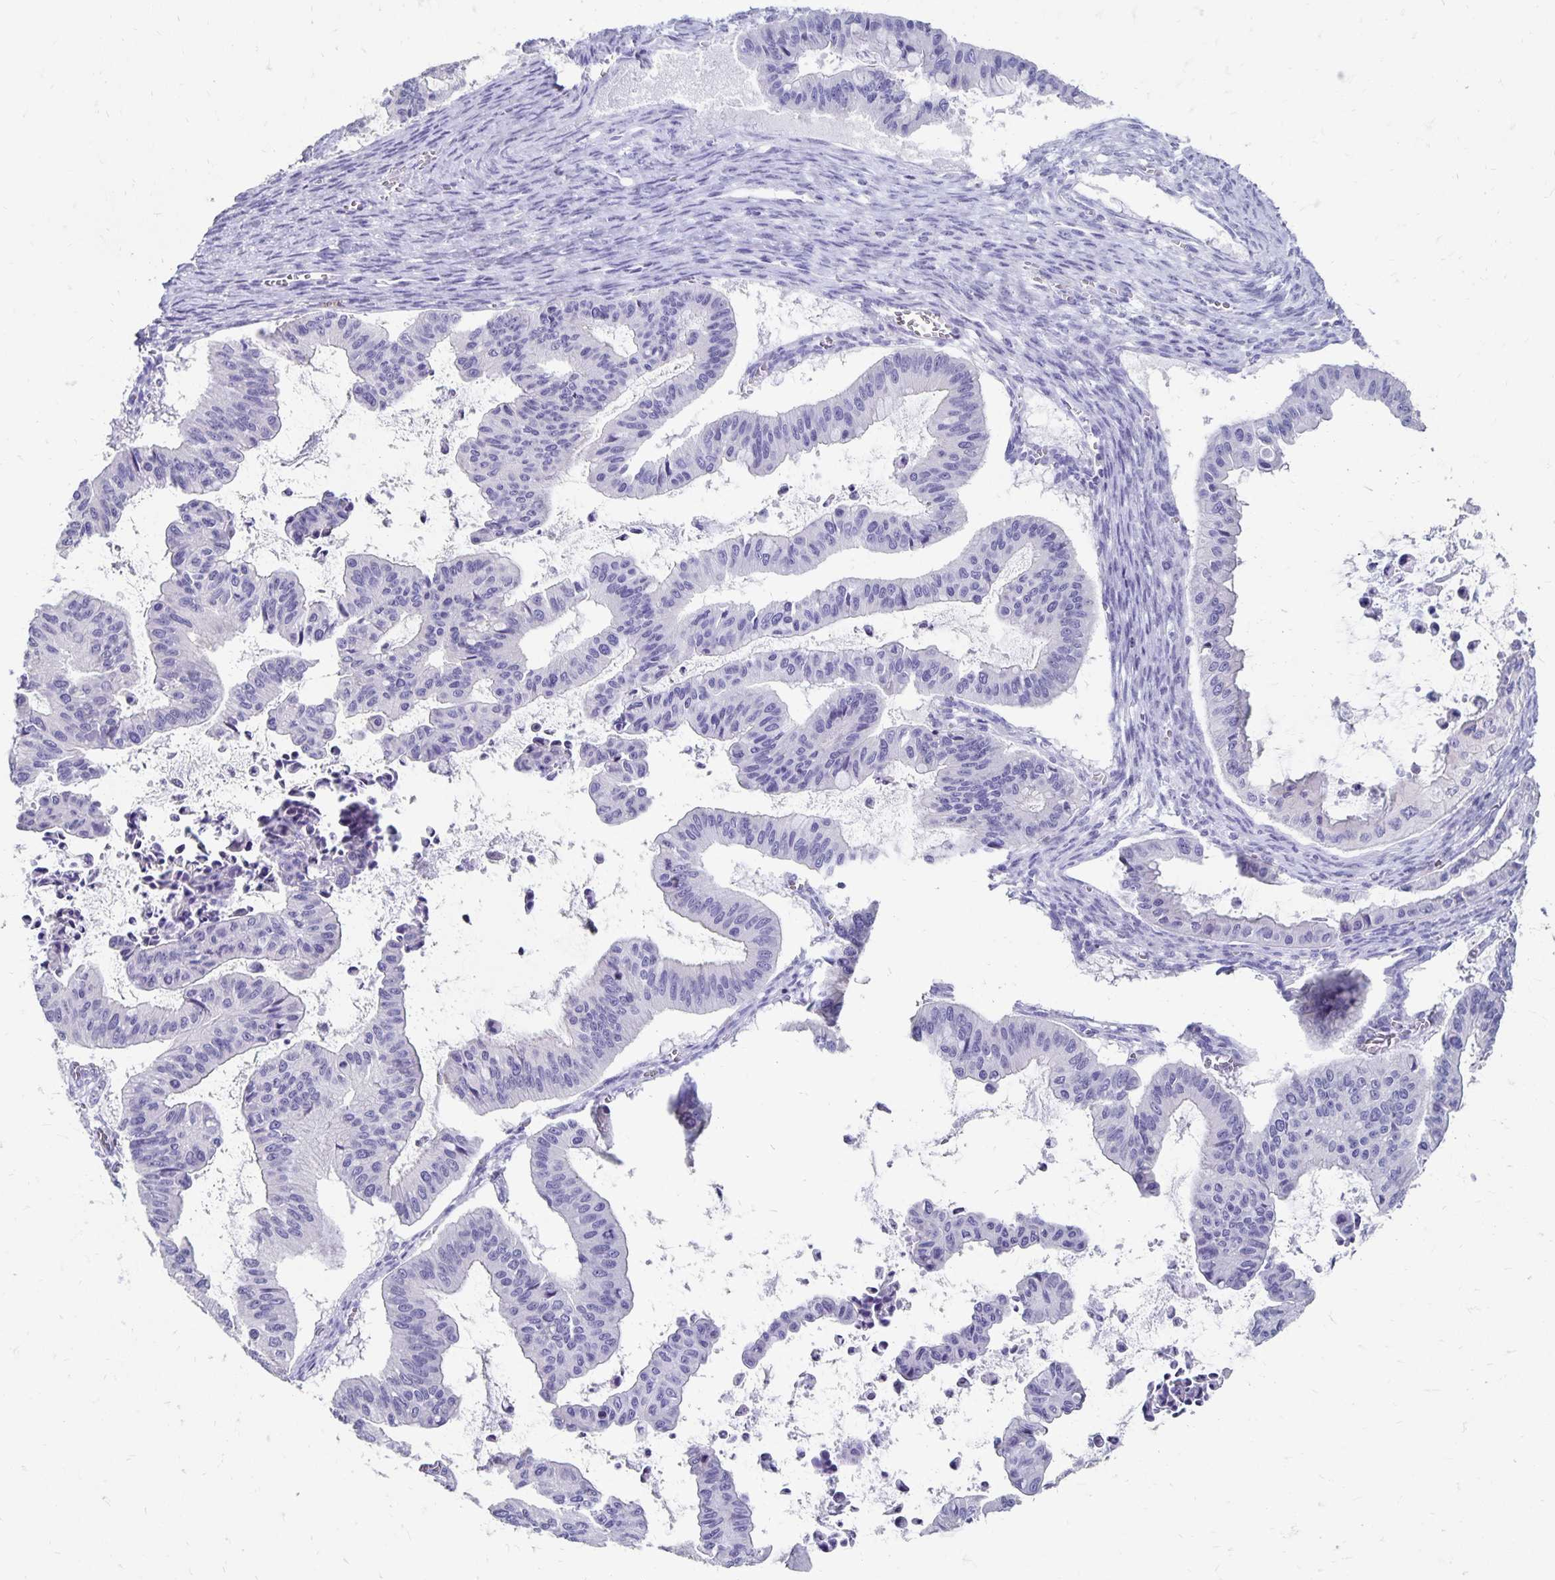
{"staining": {"intensity": "negative", "quantity": "none", "location": "none"}, "tissue": "ovarian cancer", "cell_type": "Tumor cells", "image_type": "cancer", "snomed": [{"axis": "morphology", "description": "Cystadenocarcinoma, mucinous, NOS"}, {"axis": "topography", "description": "Ovary"}], "caption": "Immunohistochemistry photomicrograph of neoplastic tissue: ovarian cancer (mucinous cystadenocarcinoma) stained with DAB reveals no significant protein positivity in tumor cells. Brightfield microscopy of immunohistochemistry (IHC) stained with DAB (brown) and hematoxylin (blue), captured at high magnification.", "gene": "DYNLT4", "patient": {"sex": "female", "age": 72}}